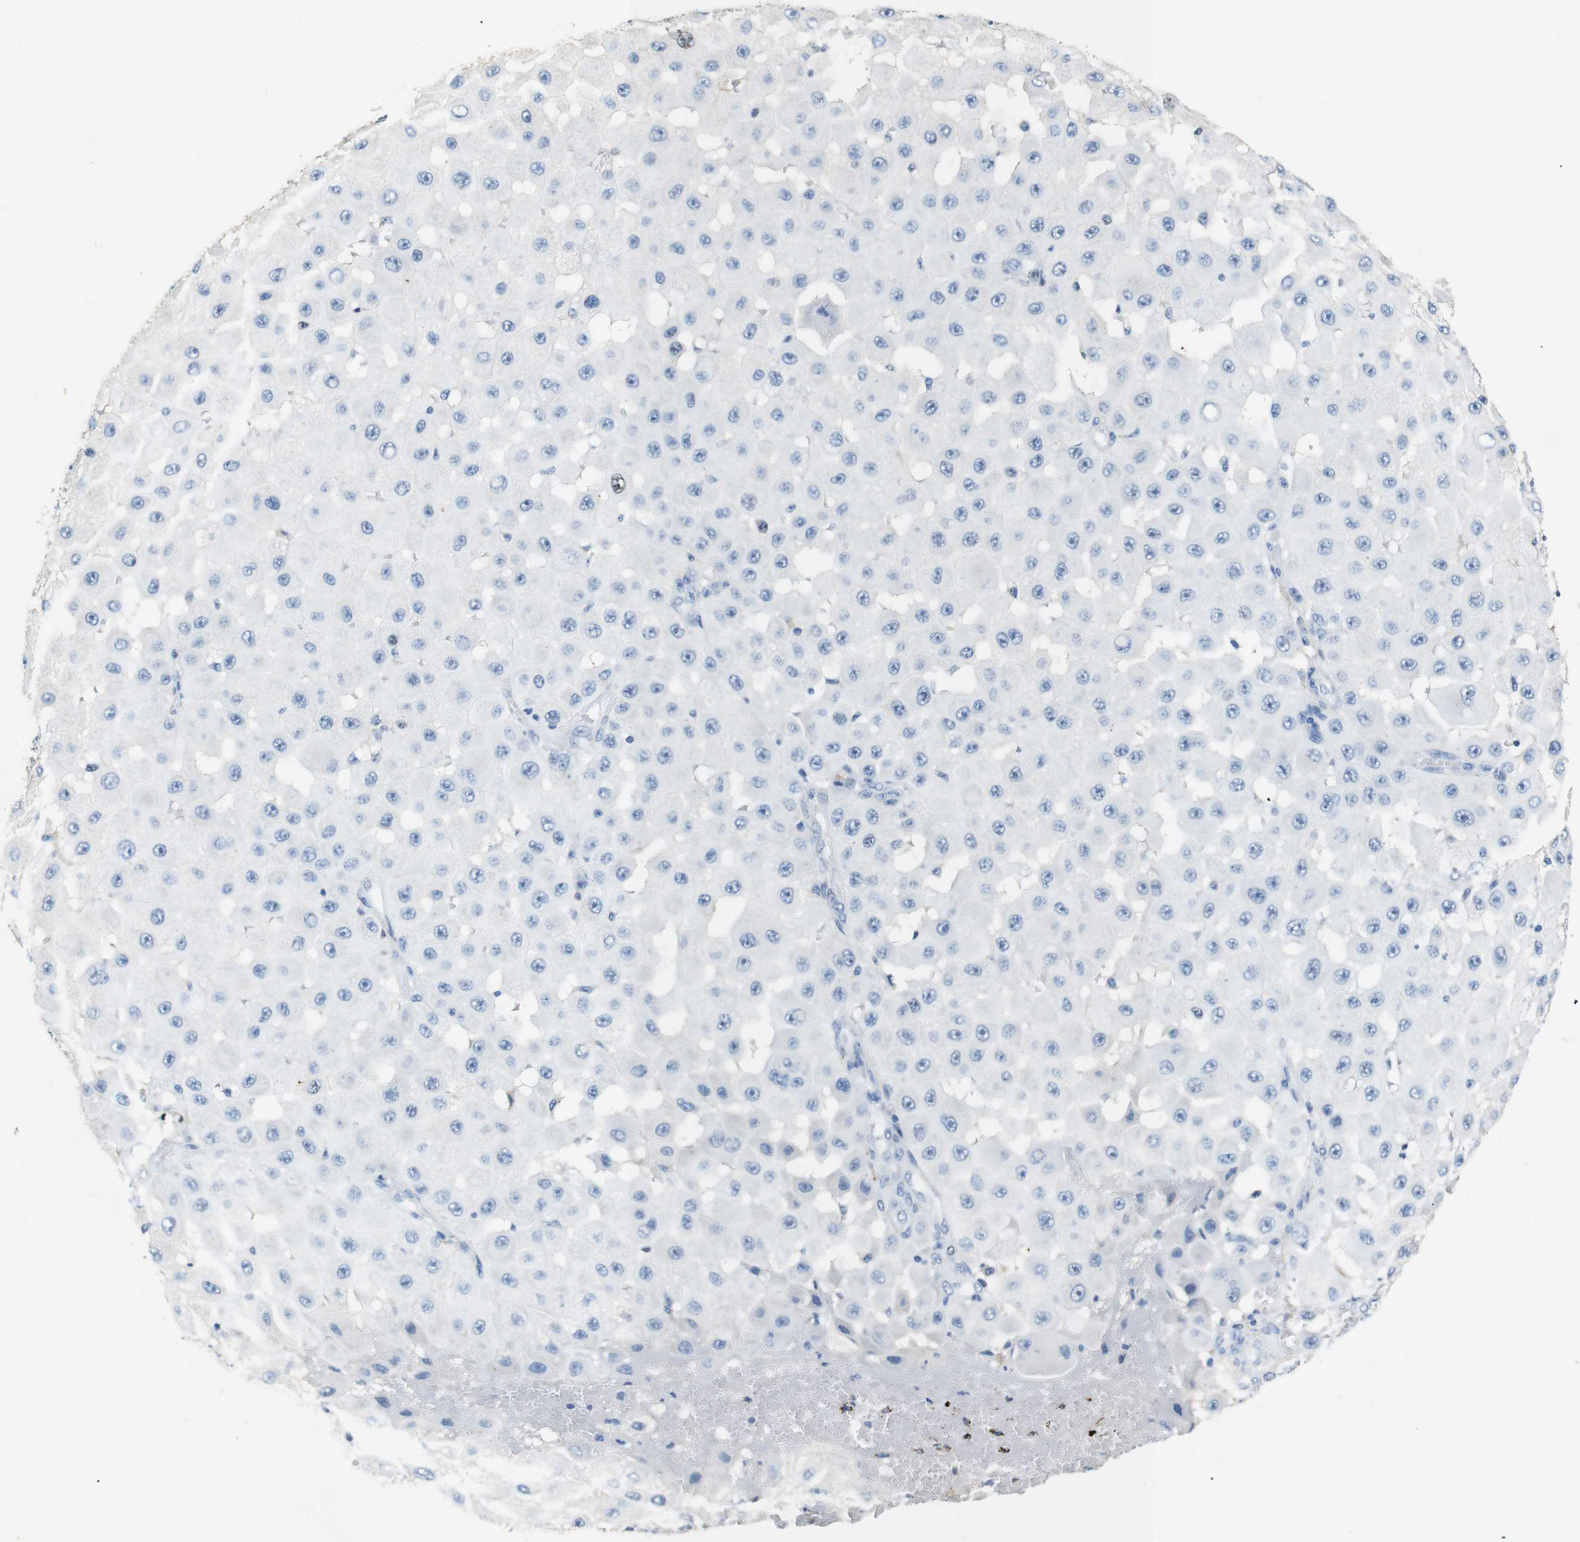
{"staining": {"intensity": "moderate", "quantity": "<25%", "location": "nuclear"}, "tissue": "melanoma", "cell_type": "Tumor cells", "image_type": "cancer", "snomed": [{"axis": "morphology", "description": "Malignant melanoma, NOS"}, {"axis": "topography", "description": "Skin"}], "caption": "This photomicrograph shows immunohistochemistry staining of malignant melanoma, with low moderate nuclear expression in approximately <25% of tumor cells.", "gene": "INCENP", "patient": {"sex": "female", "age": 81}}